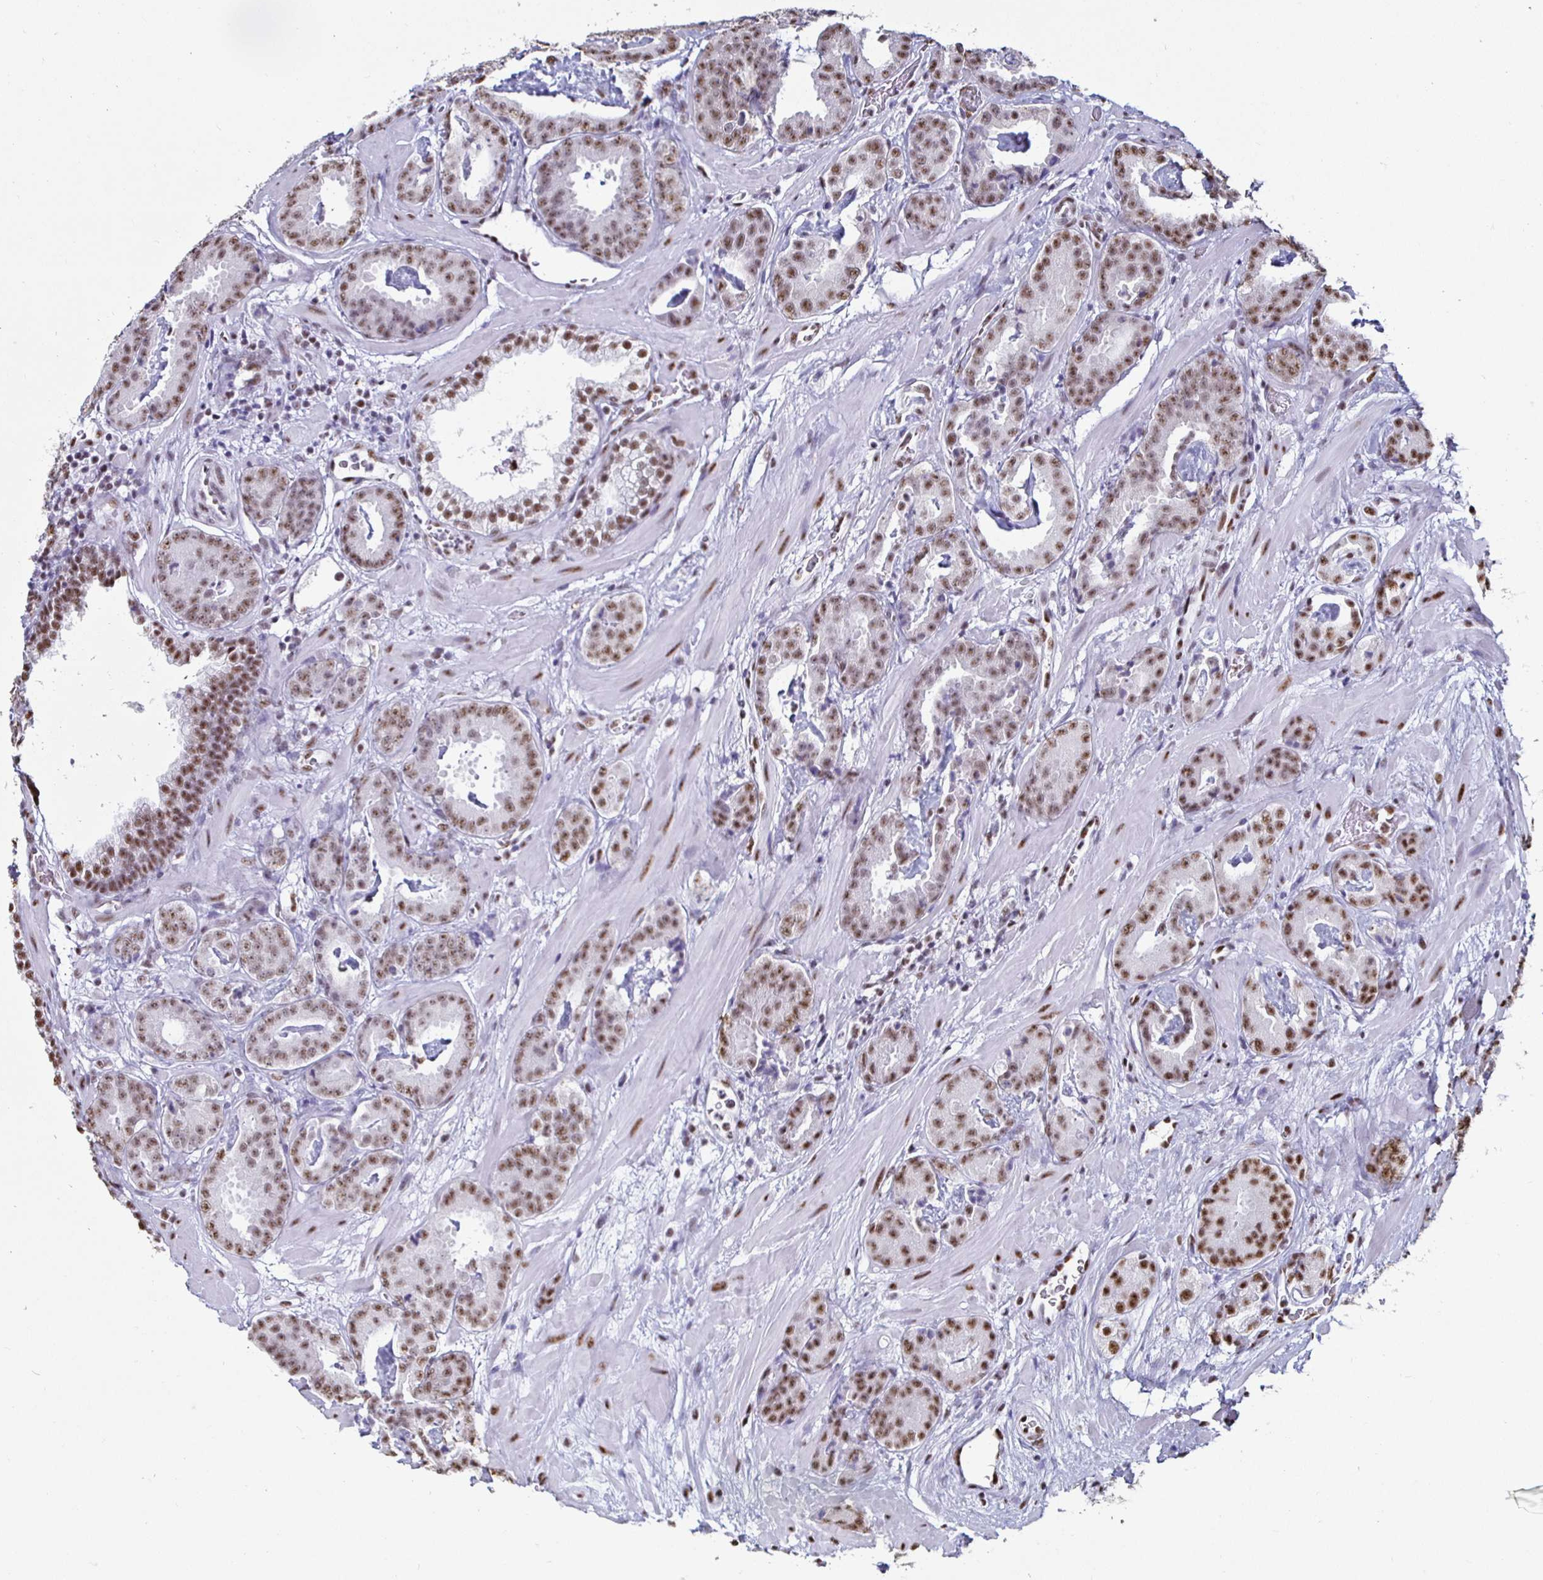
{"staining": {"intensity": "moderate", "quantity": "25%-75%", "location": "nuclear"}, "tissue": "prostate cancer", "cell_type": "Tumor cells", "image_type": "cancer", "snomed": [{"axis": "morphology", "description": "Adenocarcinoma, Low grade"}, {"axis": "topography", "description": "Prostate"}], "caption": "Prostate cancer (adenocarcinoma (low-grade)) stained with immunohistochemistry demonstrates moderate nuclear staining in about 25%-75% of tumor cells.", "gene": "DDX39B", "patient": {"sex": "male", "age": 62}}